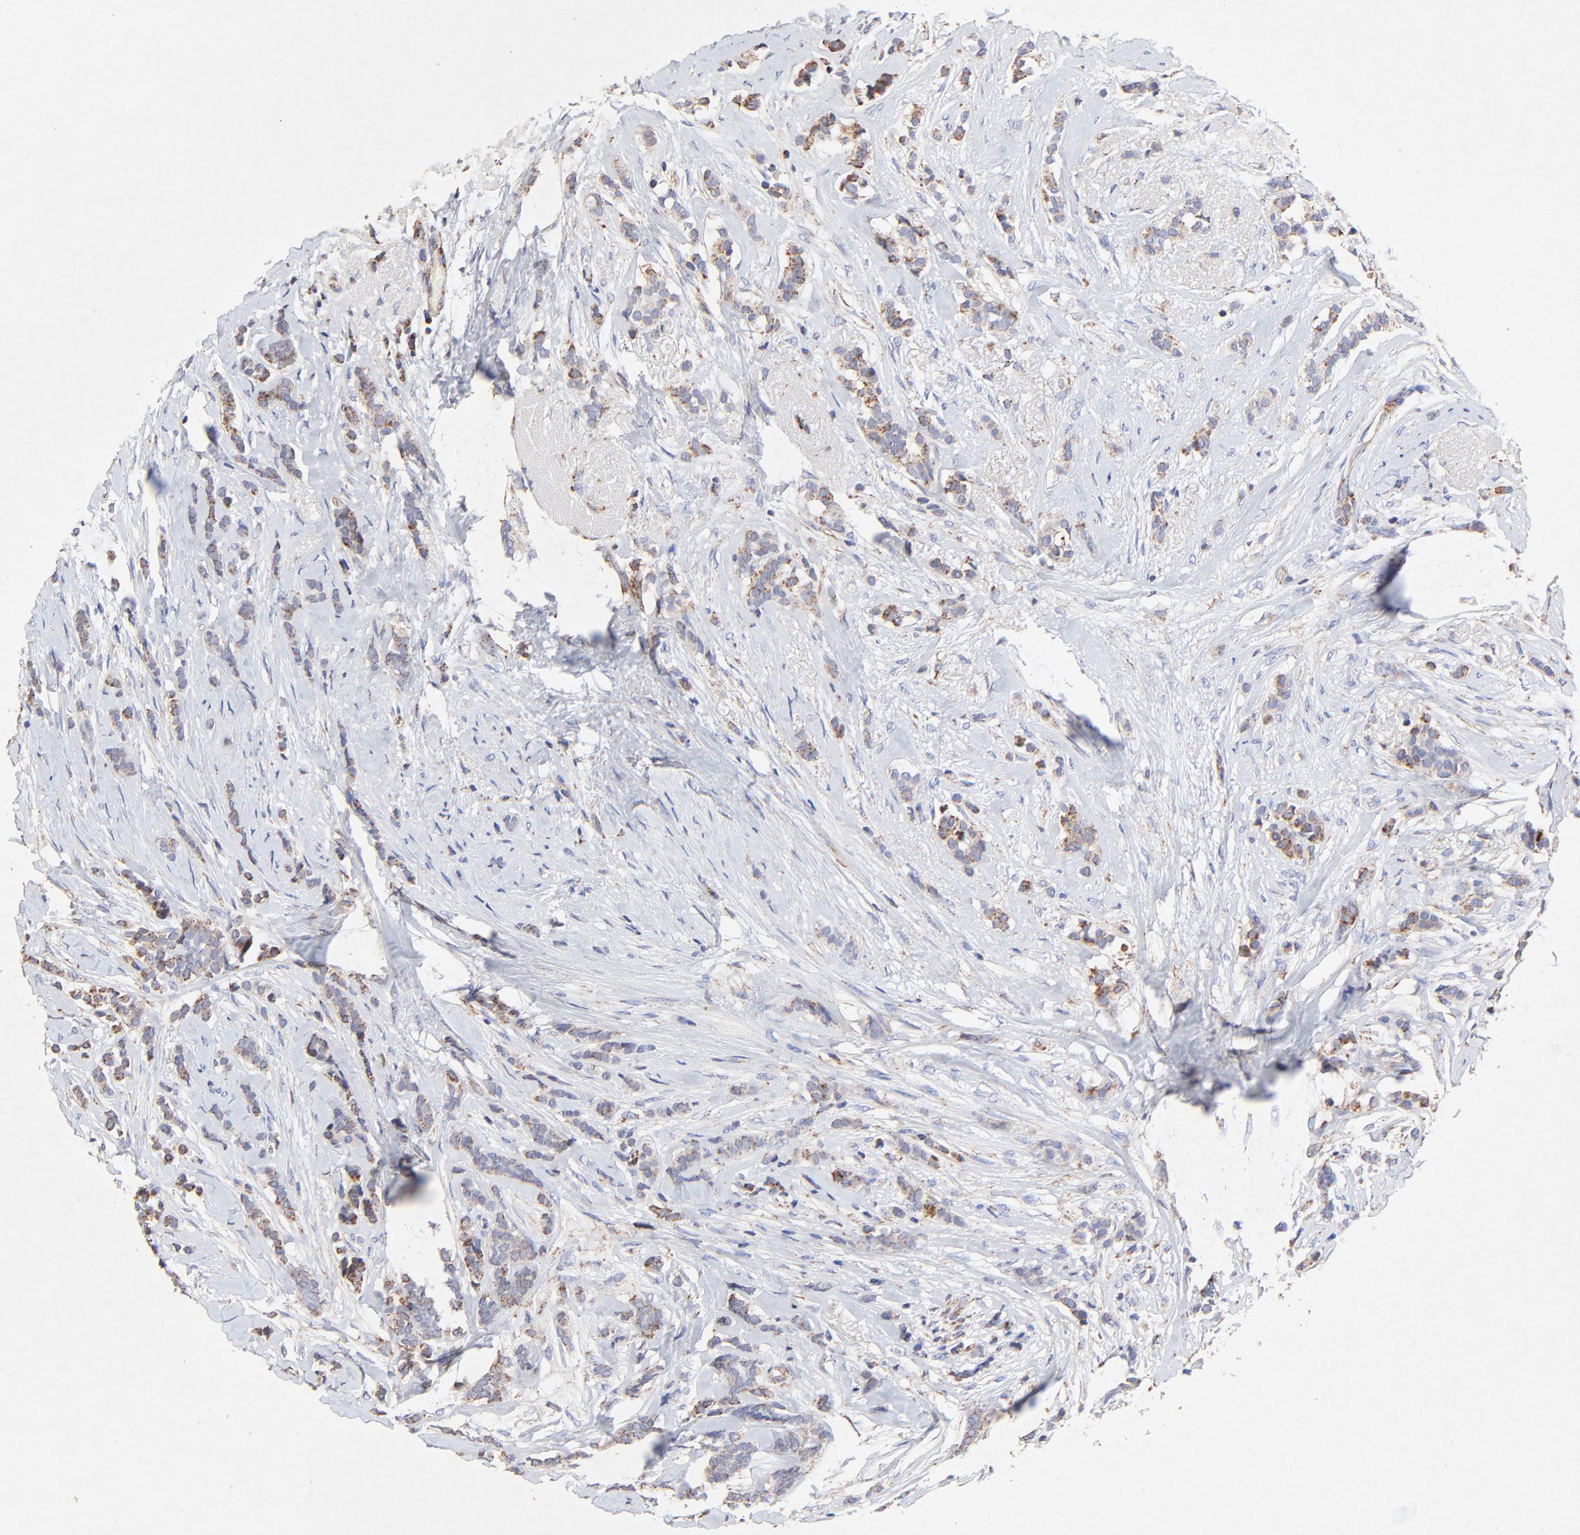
{"staining": {"intensity": "moderate", "quantity": ">75%", "location": "cytoplasmic/membranous"}, "tissue": "breast cancer", "cell_type": "Tumor cells", "image_type": "cancer", "snomed": [{"axis": "morphology", "description": "Lobular carcinoma"}, {"axis": "topography", "description": "Breast"}], "caption": "Protein staining of lobular carcinoma (breast) tissue displays moderate cytoplasmic/membranous expression in approximately >75% of tumor cells.", "gene": "SSBP1", "patient": {"sex": "female", "age": 56}}